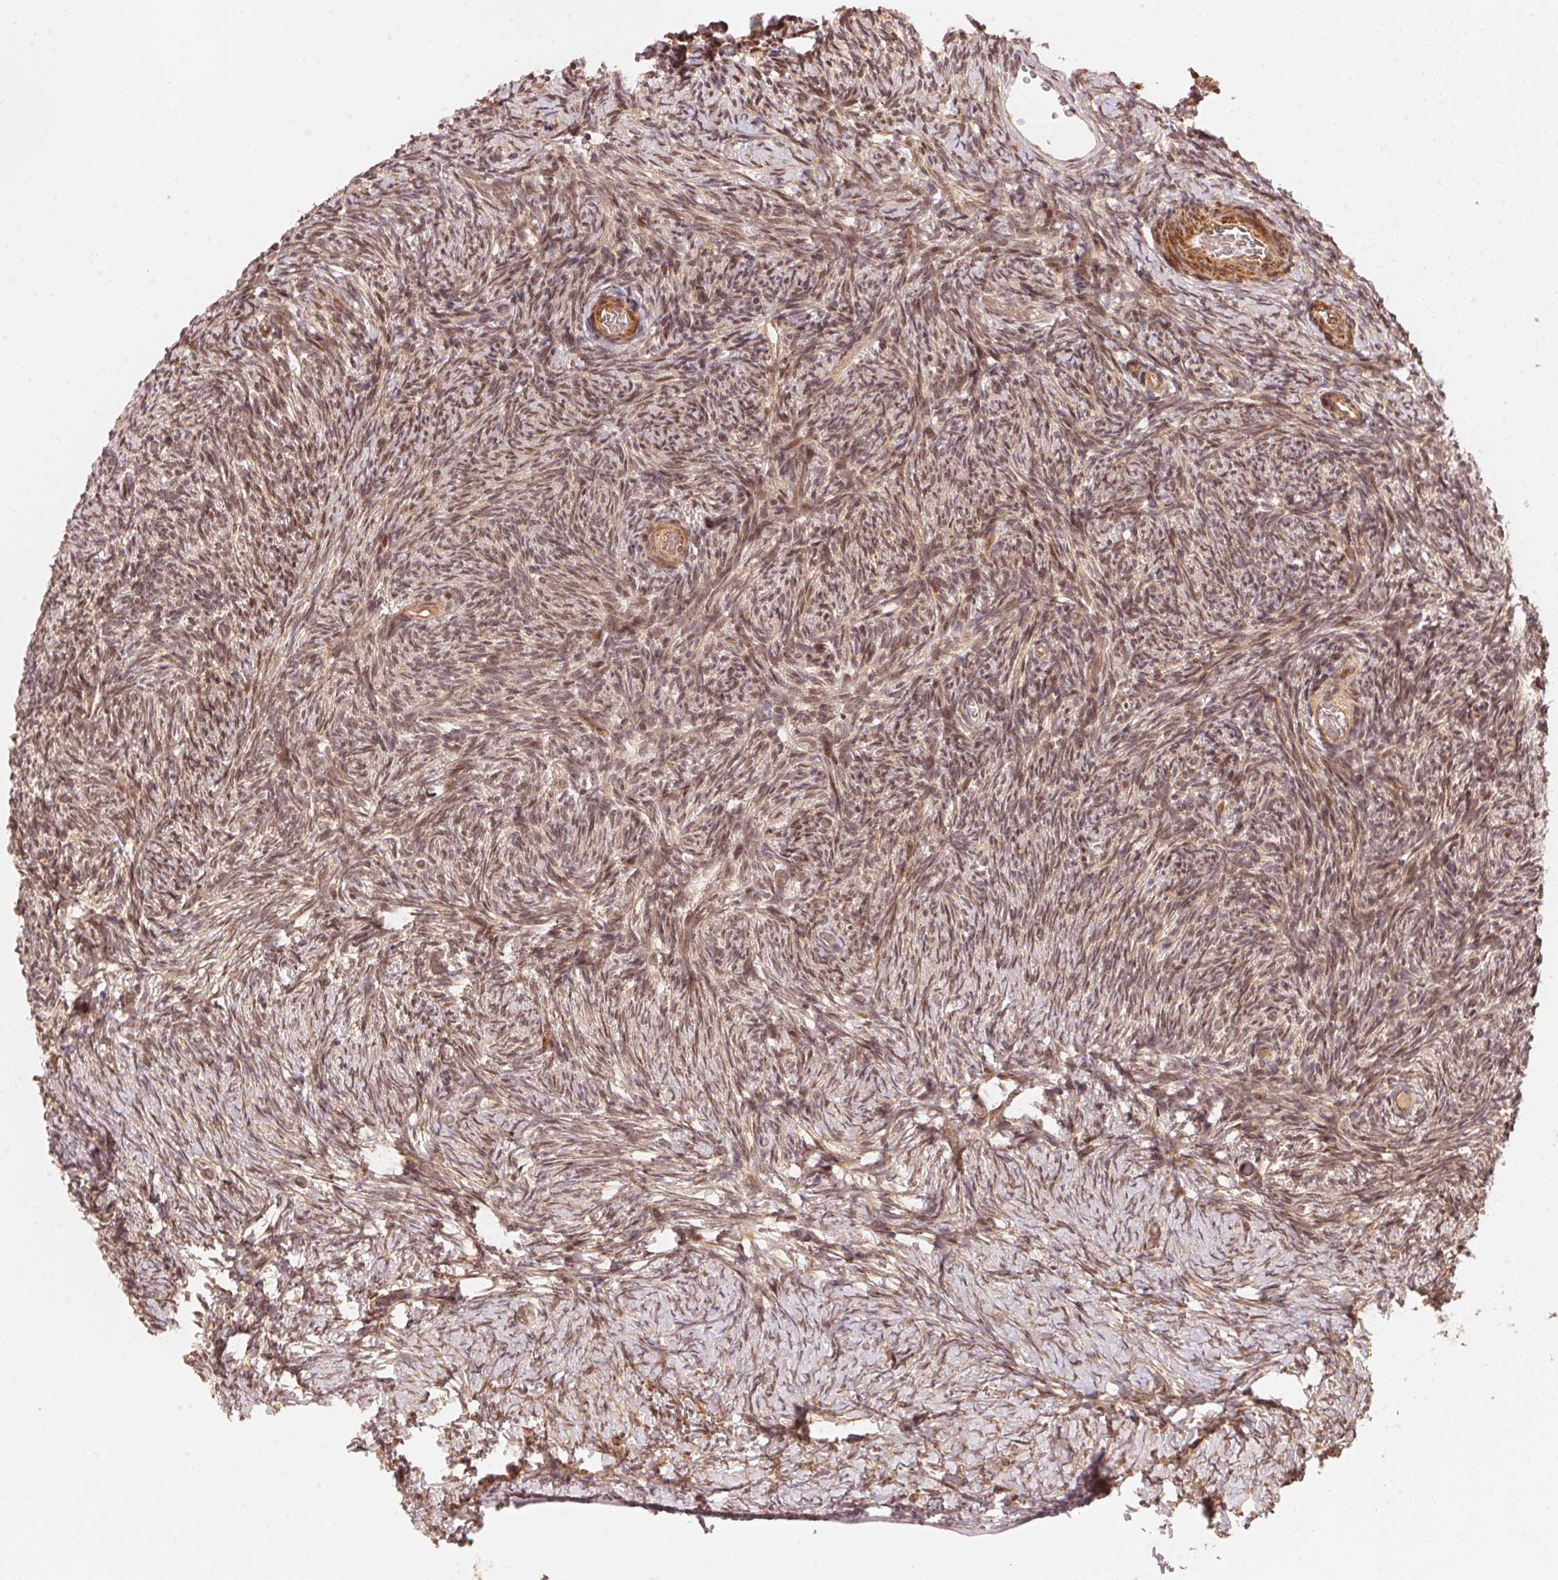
{"staining": {"intensity": "moderate", "quantity": ">75%", "location": "cytoplasmic/membranous"}, "tissue": "ovary", "cell_type": "Follicle cells", "image_type": "normal", "snomed": [{"axis": "morphology", "description": "Normal tissue, NOS"}, {"axis": "topography", "description": "Ovary"}], "caption": "This photomicrograph displays immunohistochemistry (IHC) staining of benign human ovary, with medium moderate cytoplasmic/membranous expression in about >75% of follicle cells.", "gene": "TNIP2", "patient": {"sex": "female", "age": 39}}